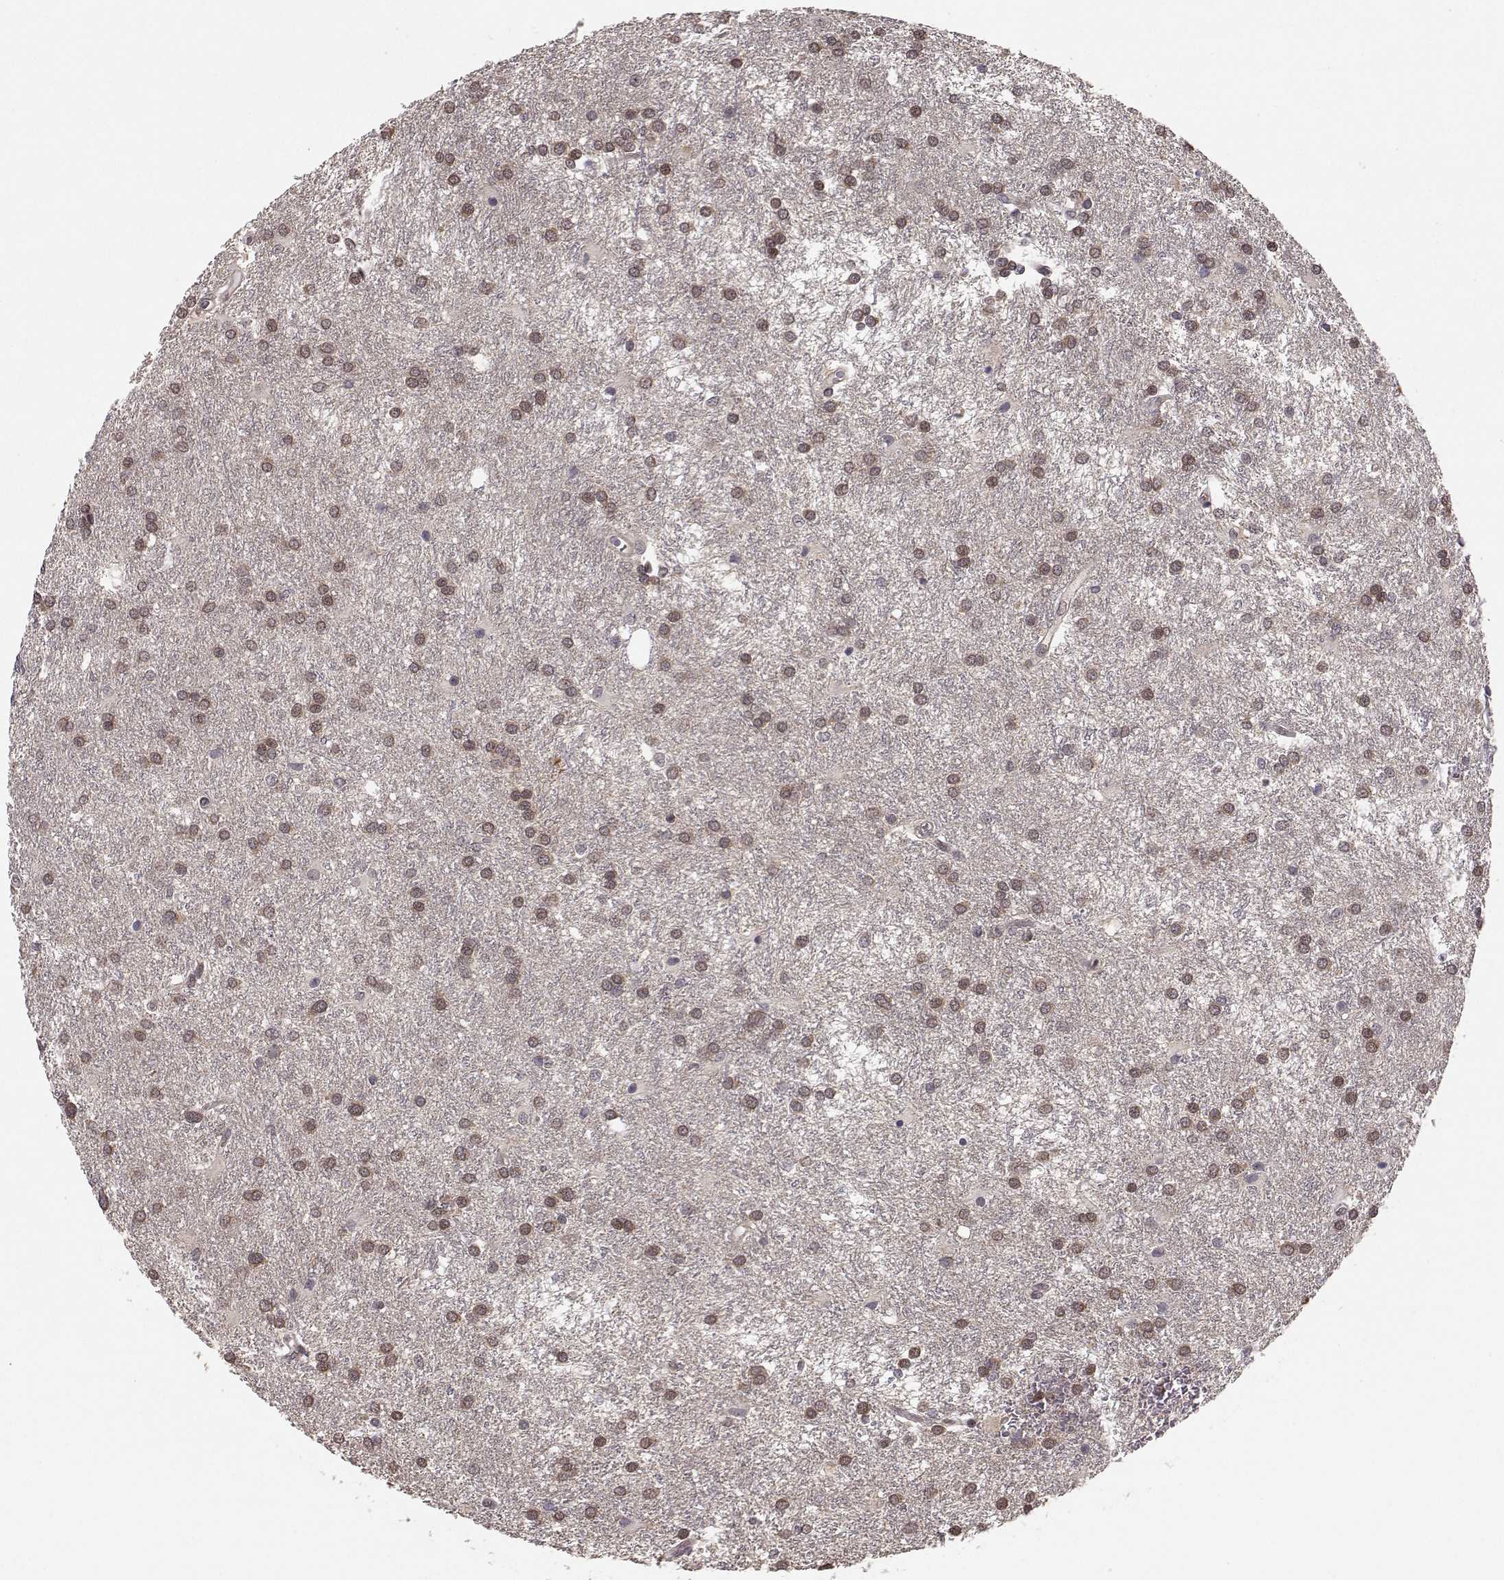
{"staining": {"intensity": "moderate", "quantity": "25%-75%", "location": "cytoplasmic/membranous"}, "tissue": "glioma", "cell_type": "Tumor cells", "image_type": "cancer", "snomed": [{"axis": "morphology", "description": "Glioma, malignant, Low grade"}, {"axis": "topography", "description": "Brain"}], "caption": "IHC image of neoplastic tissue: malignant glioma (low-grade) stained using immunohistochemistry shows medium levels of moderate protein expression localized specifically in the cytoplasmic/membranous of tumor cells, appearing as a cytoplasmic/membranous brown color.", "gene": "PLEKHG3", "patient": {"sex": "female", "age": 32}}